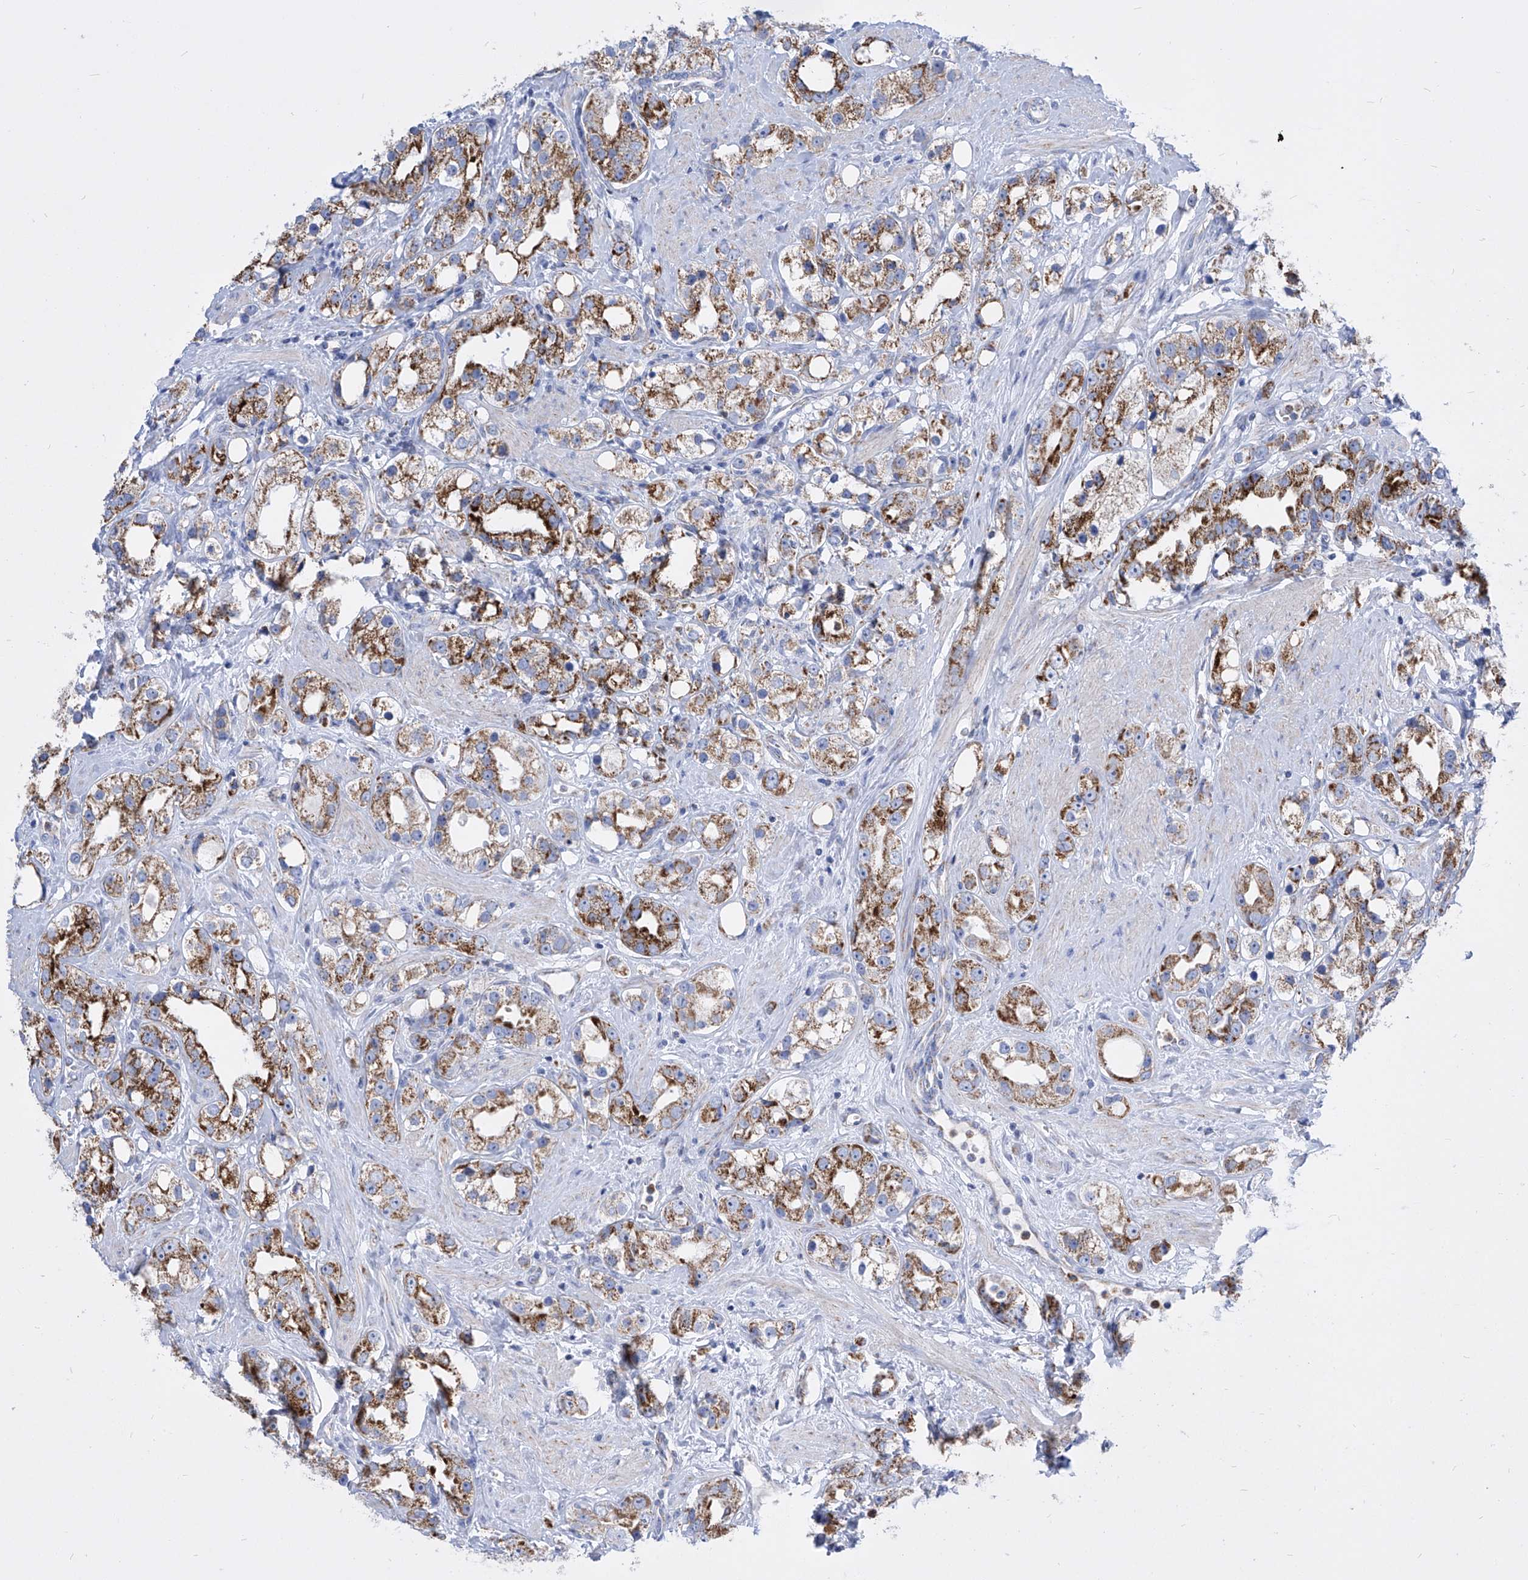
{"staining": {"intensity": "moderate", "quantity": ">75%", "location": "cytoplasmic/membranous"}, "tissue": "prostate cancer", "cell_type": "Tumor cells", "image_type": "cancer", "snomed": [{"axis": "morphology", "description": "Adenocarcinoma, NOS"}, {"axis": "topography", "description": "Prostate"}], "caption": "Prostate cancer stained with immunohistochemistry exhibits moderate cytoplasmic/membranous staining in about >75% of tumor cells.", "gene": "COQ3", "patient": {"sex": "male", "age": 79}}